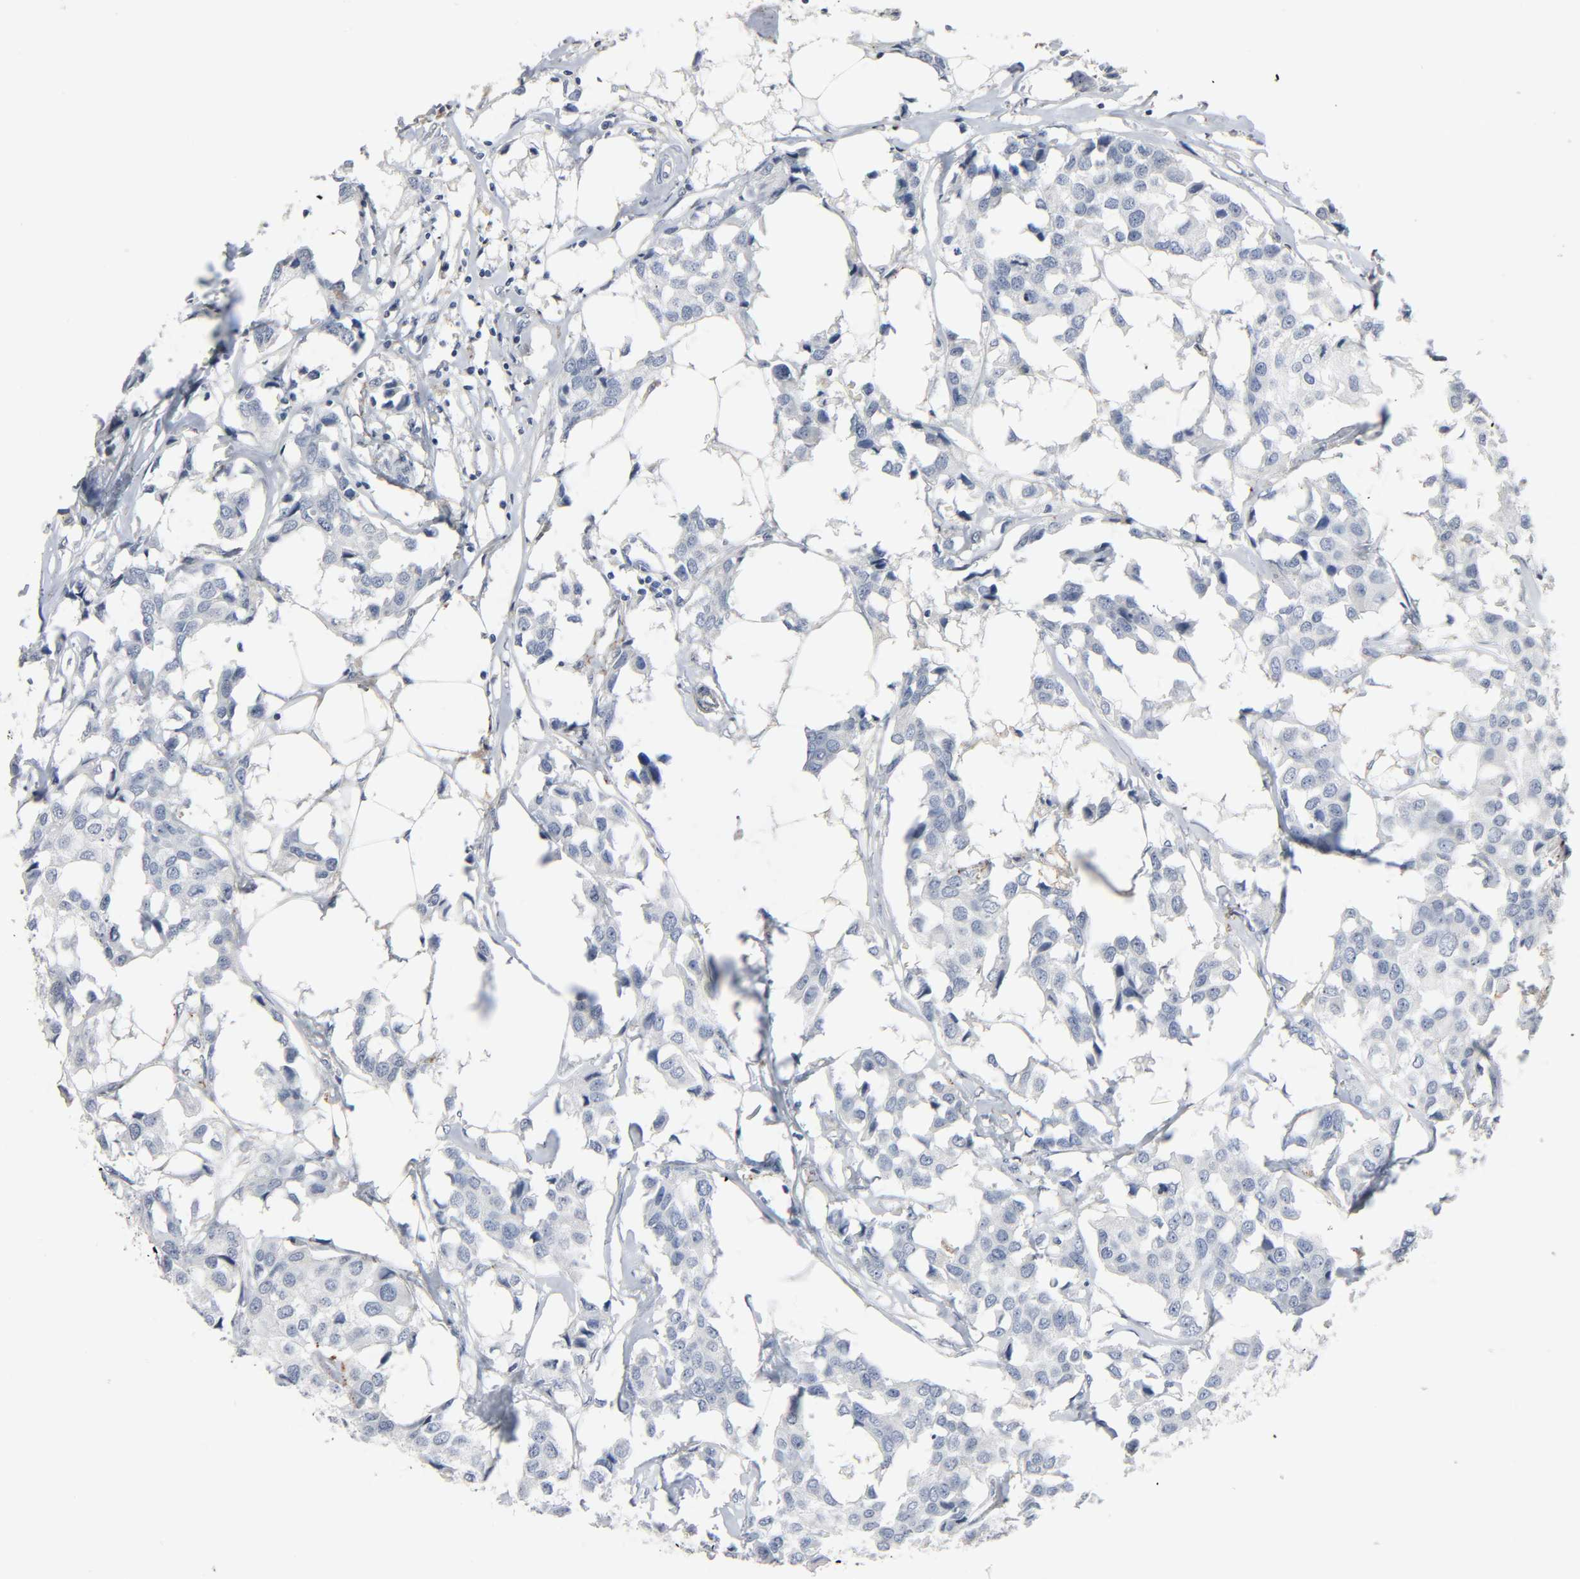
{"staining": {"intensity": "negative", "quantity": "none", "location": "none"}, "tissue": "breast cancer", "cell_type": "Tumor cells", "image_type": "cancer", "snomed": [{"axis": "morphology", "description": "Duct carcinoma"}, {"axis": "topography", "description": "Breast"}], "caption": "IHC of human breast cancer (invasive ductal carcinoma) displays no staining in tumor cells.", "gene": "FBLN5", "patient": {"sex": "female", "age": 80}}